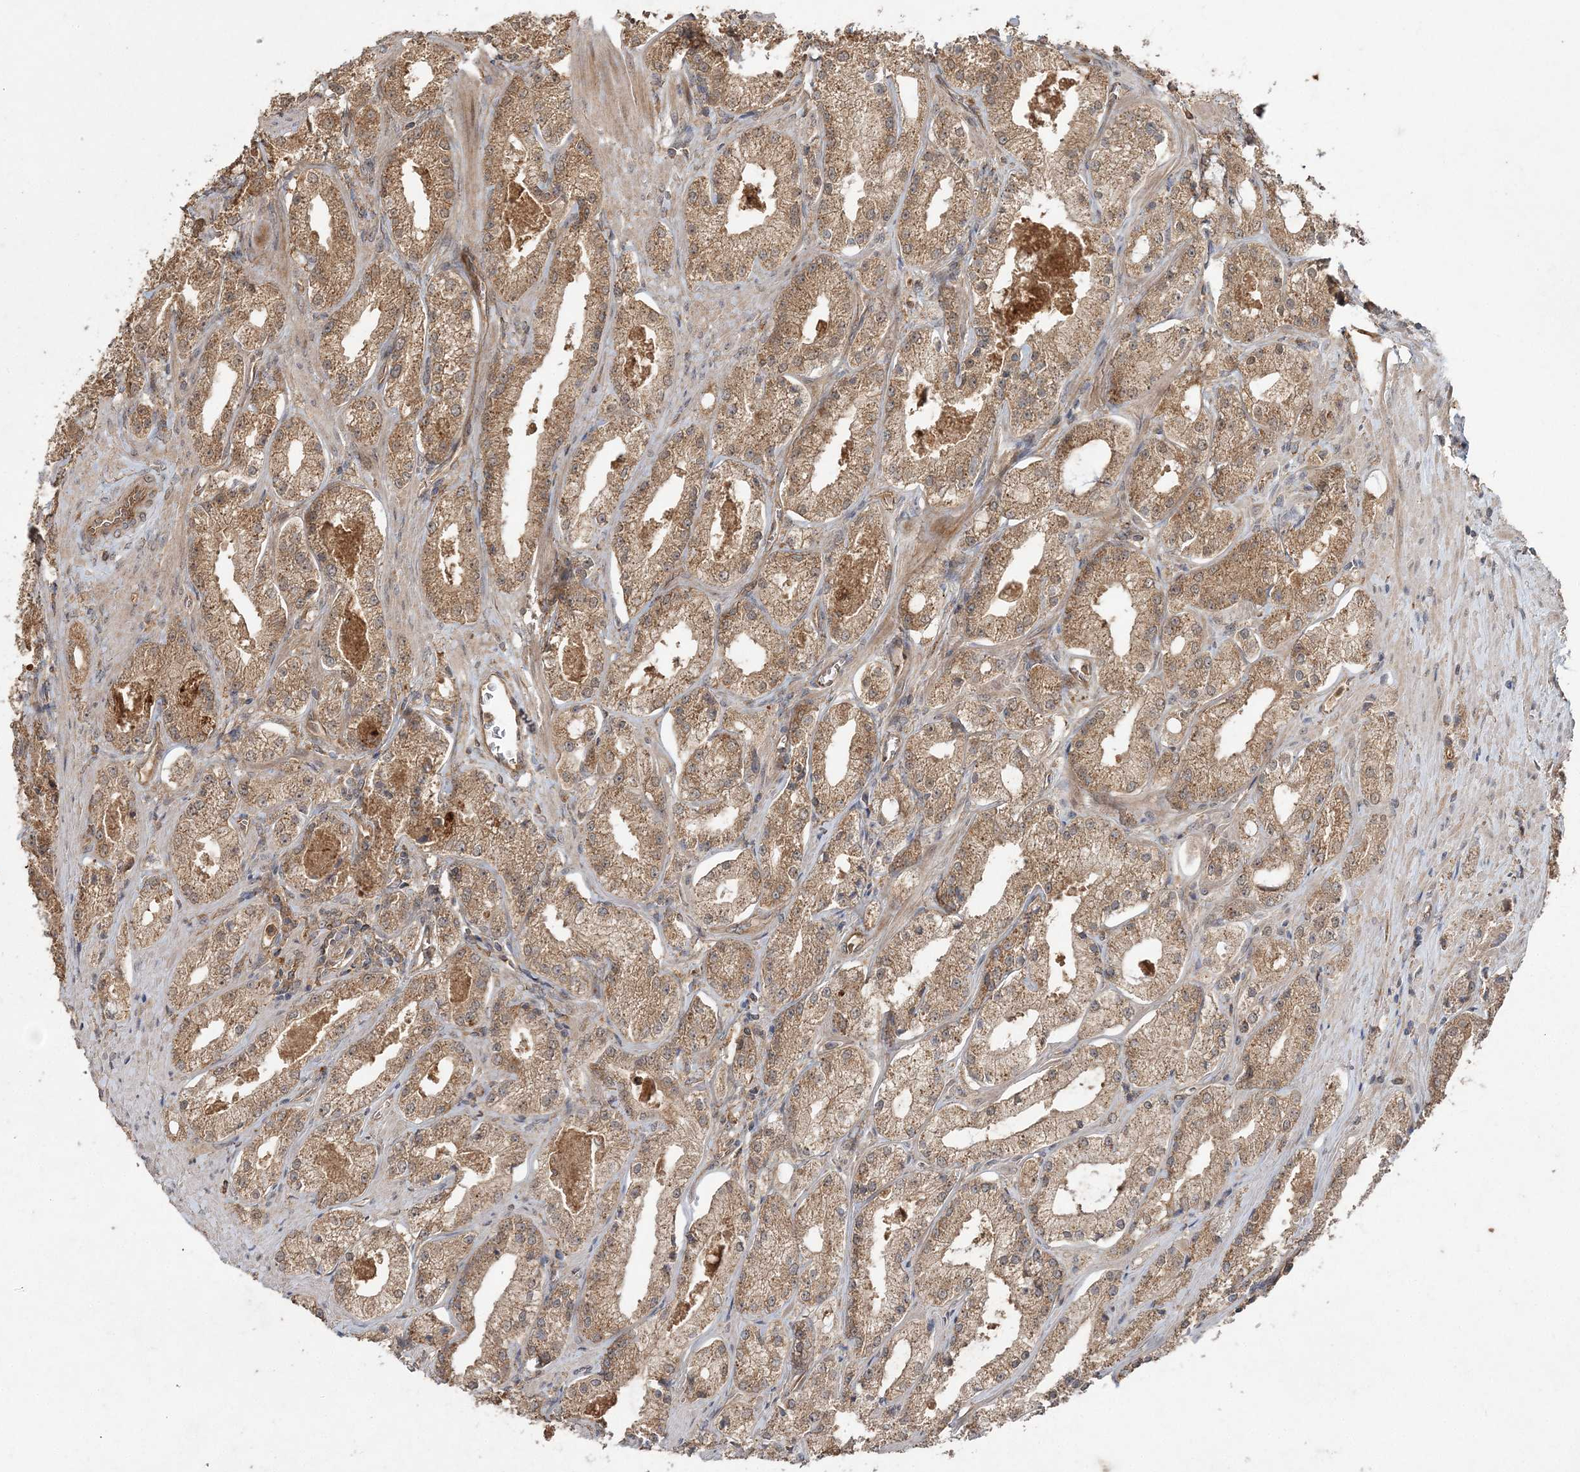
{"staining": {"intensity": "moderate", "quantity": ">75%", "location": "cytoplasmic/membranous"}, "tissue": "prostate cancer", "cell_type": "Tumor cells", "image_type": "cancer", "snomed": [{"axis": "morphology", "description": "Adenocarcinoma, Low grade"}, {"axis": "topography", "description": "Prostate"}], "caption": "Moderate cytoplasmic/membranous expression for a protein is seen in approximately >75% of tumor cells of prostate low-grade adenocarcinoma using immunohistochemistry.", "gene": "SPRY1", "patient": {"sex": "male", "age": 69}}